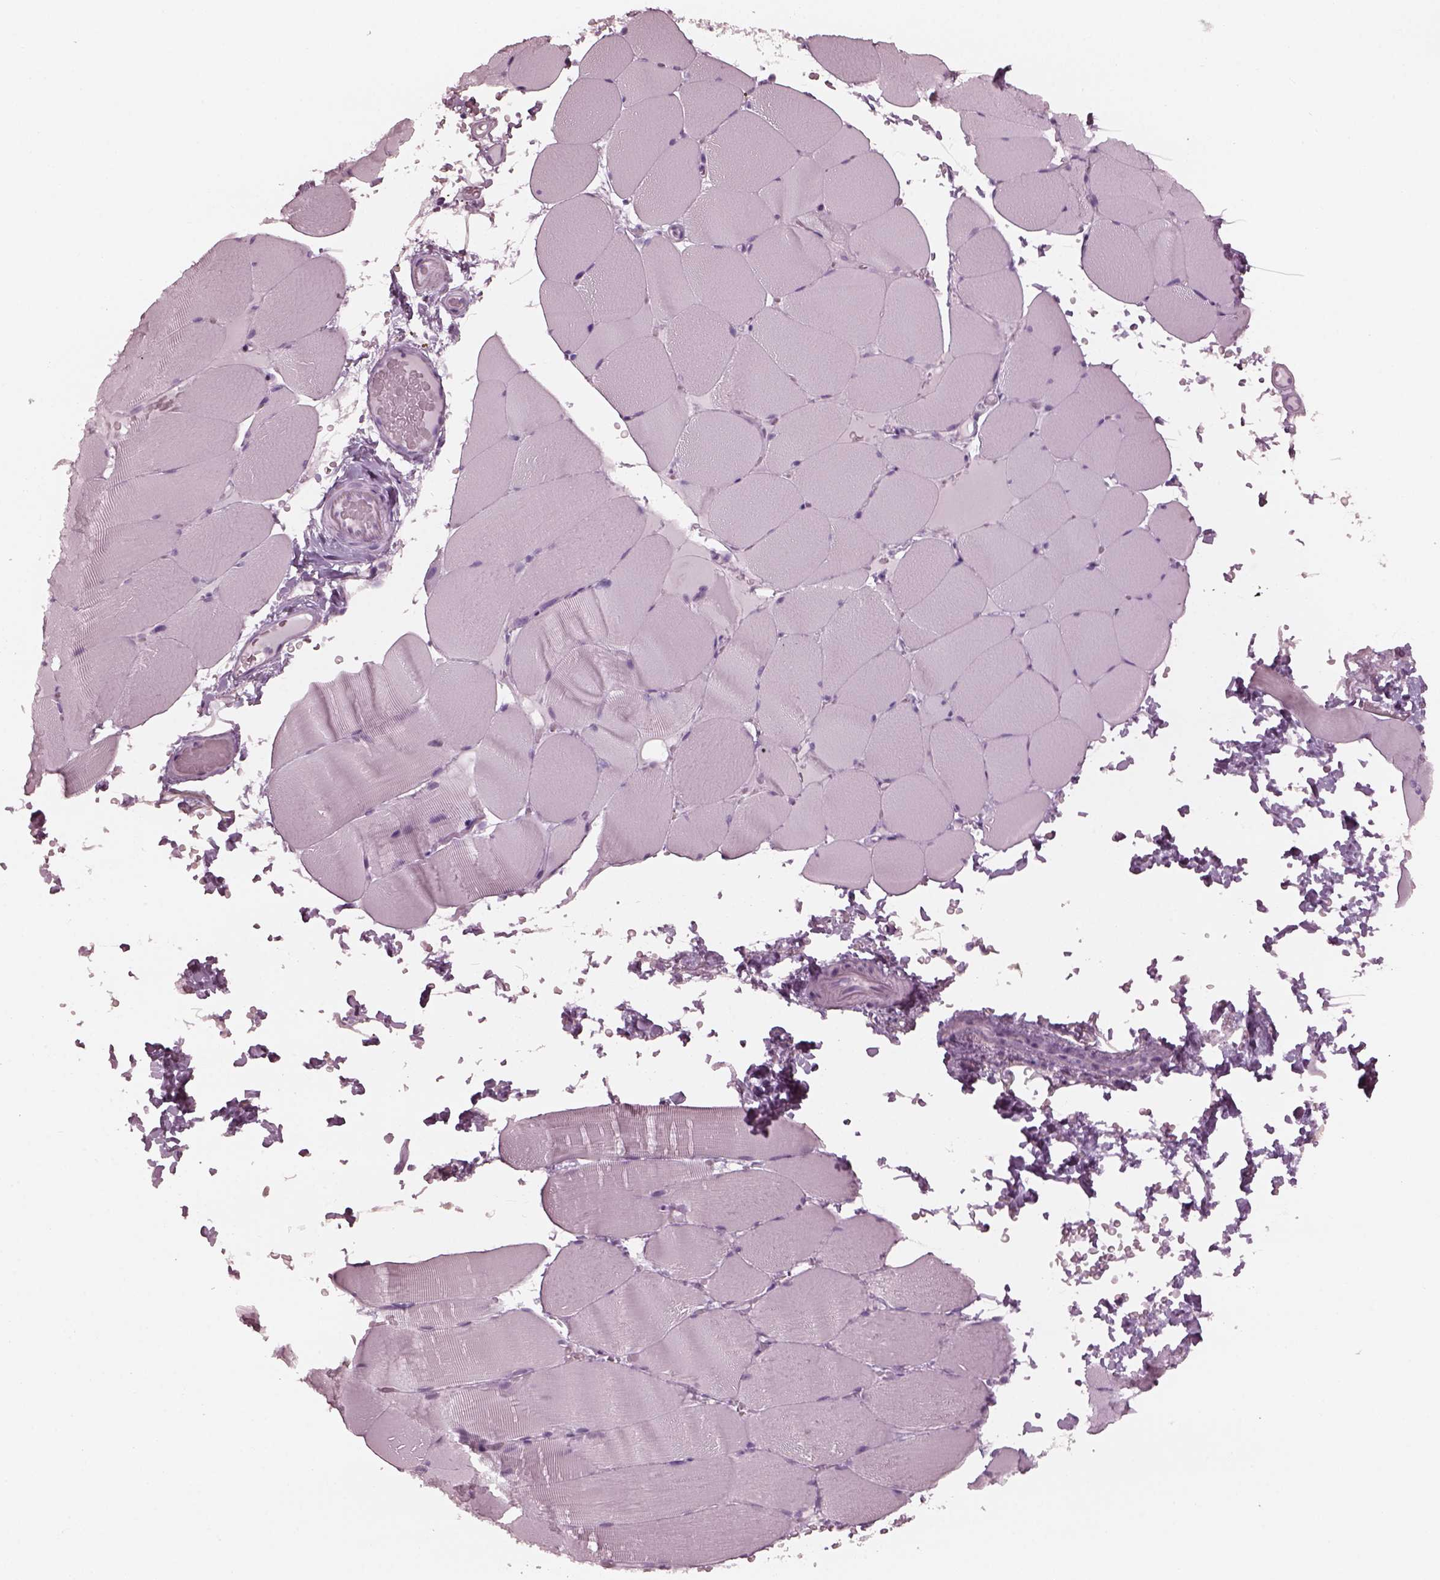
{"staining": {"intensity": "negative", "quantity": "none", "location": "none"}, "tissue": "skeletal muscle", "cell_type": "Myocytes", "image_type": "normal", "snomed": [{"axis": "morphology", "description": "Normal tissue, NOS"}, {"axis": "topography", "description": "Skeletal muscle"}], "caption": "DAB (3,3'-diaminobenzidine) immunohistochemical staining of normal human skeletal muscle displays no significant positivity in myocytes.", "gene": "C2orf81", "patient": {"sex": "female", "age": 37}}